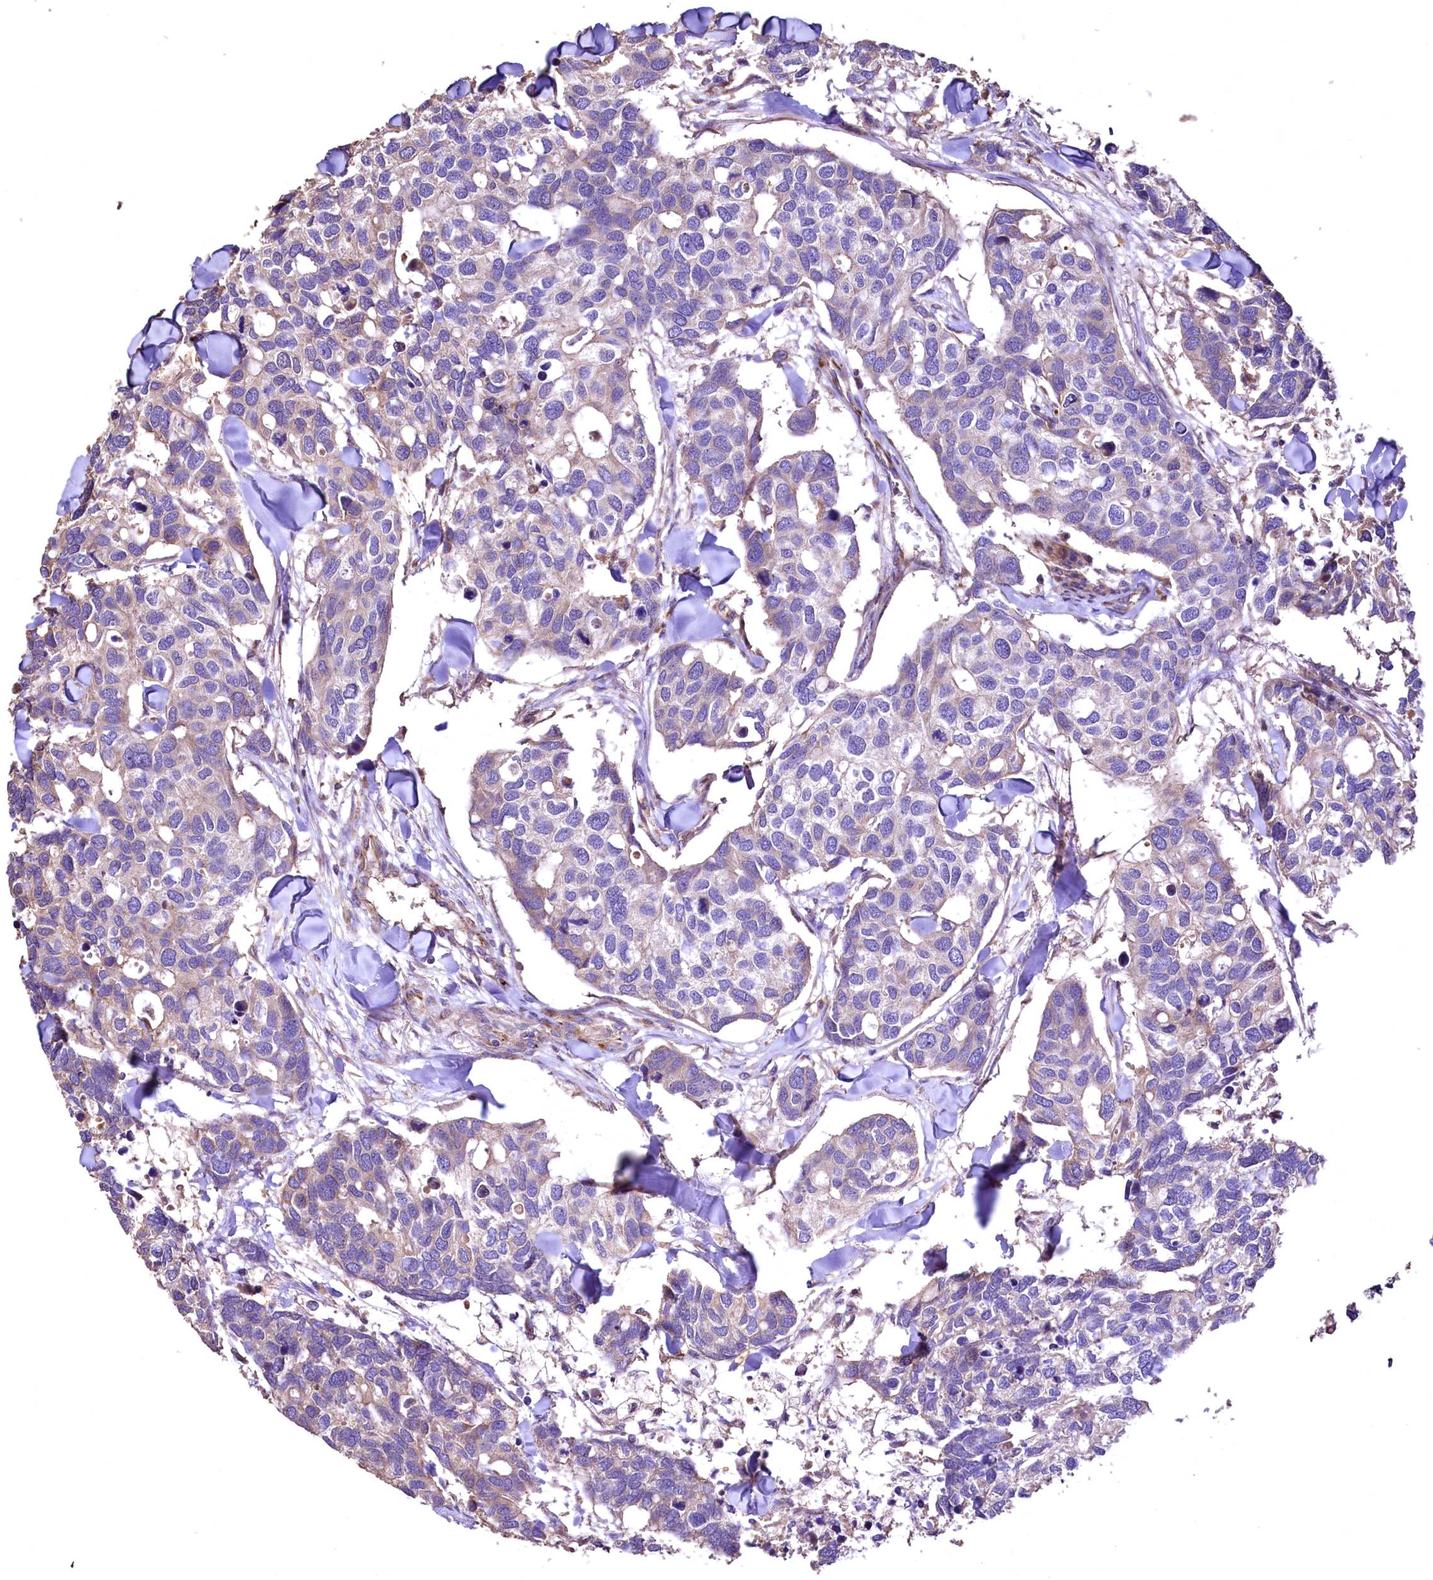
{"staining": {"intensity": "weak", "quantity": "25%-75%", "location": "cytoplasmic/membranous"}, "tissue": "breast cancer", "cell_type": "Tumor cells", "image_type": "cancer", "snomed": [{"axis": "morphology", "description": "Duct carcinoma"}, {"axis": "topography", "description": "Breast"}], "caption": "Human breast invasive ductal carcinoma stained for a protein (brown) demonstrates weak cytoplasmic/membranous positive staining in approximately 25%-75% of tumor cells.", "gene": "RASSF1", "patient": {"sex": "female", "age": 83}}